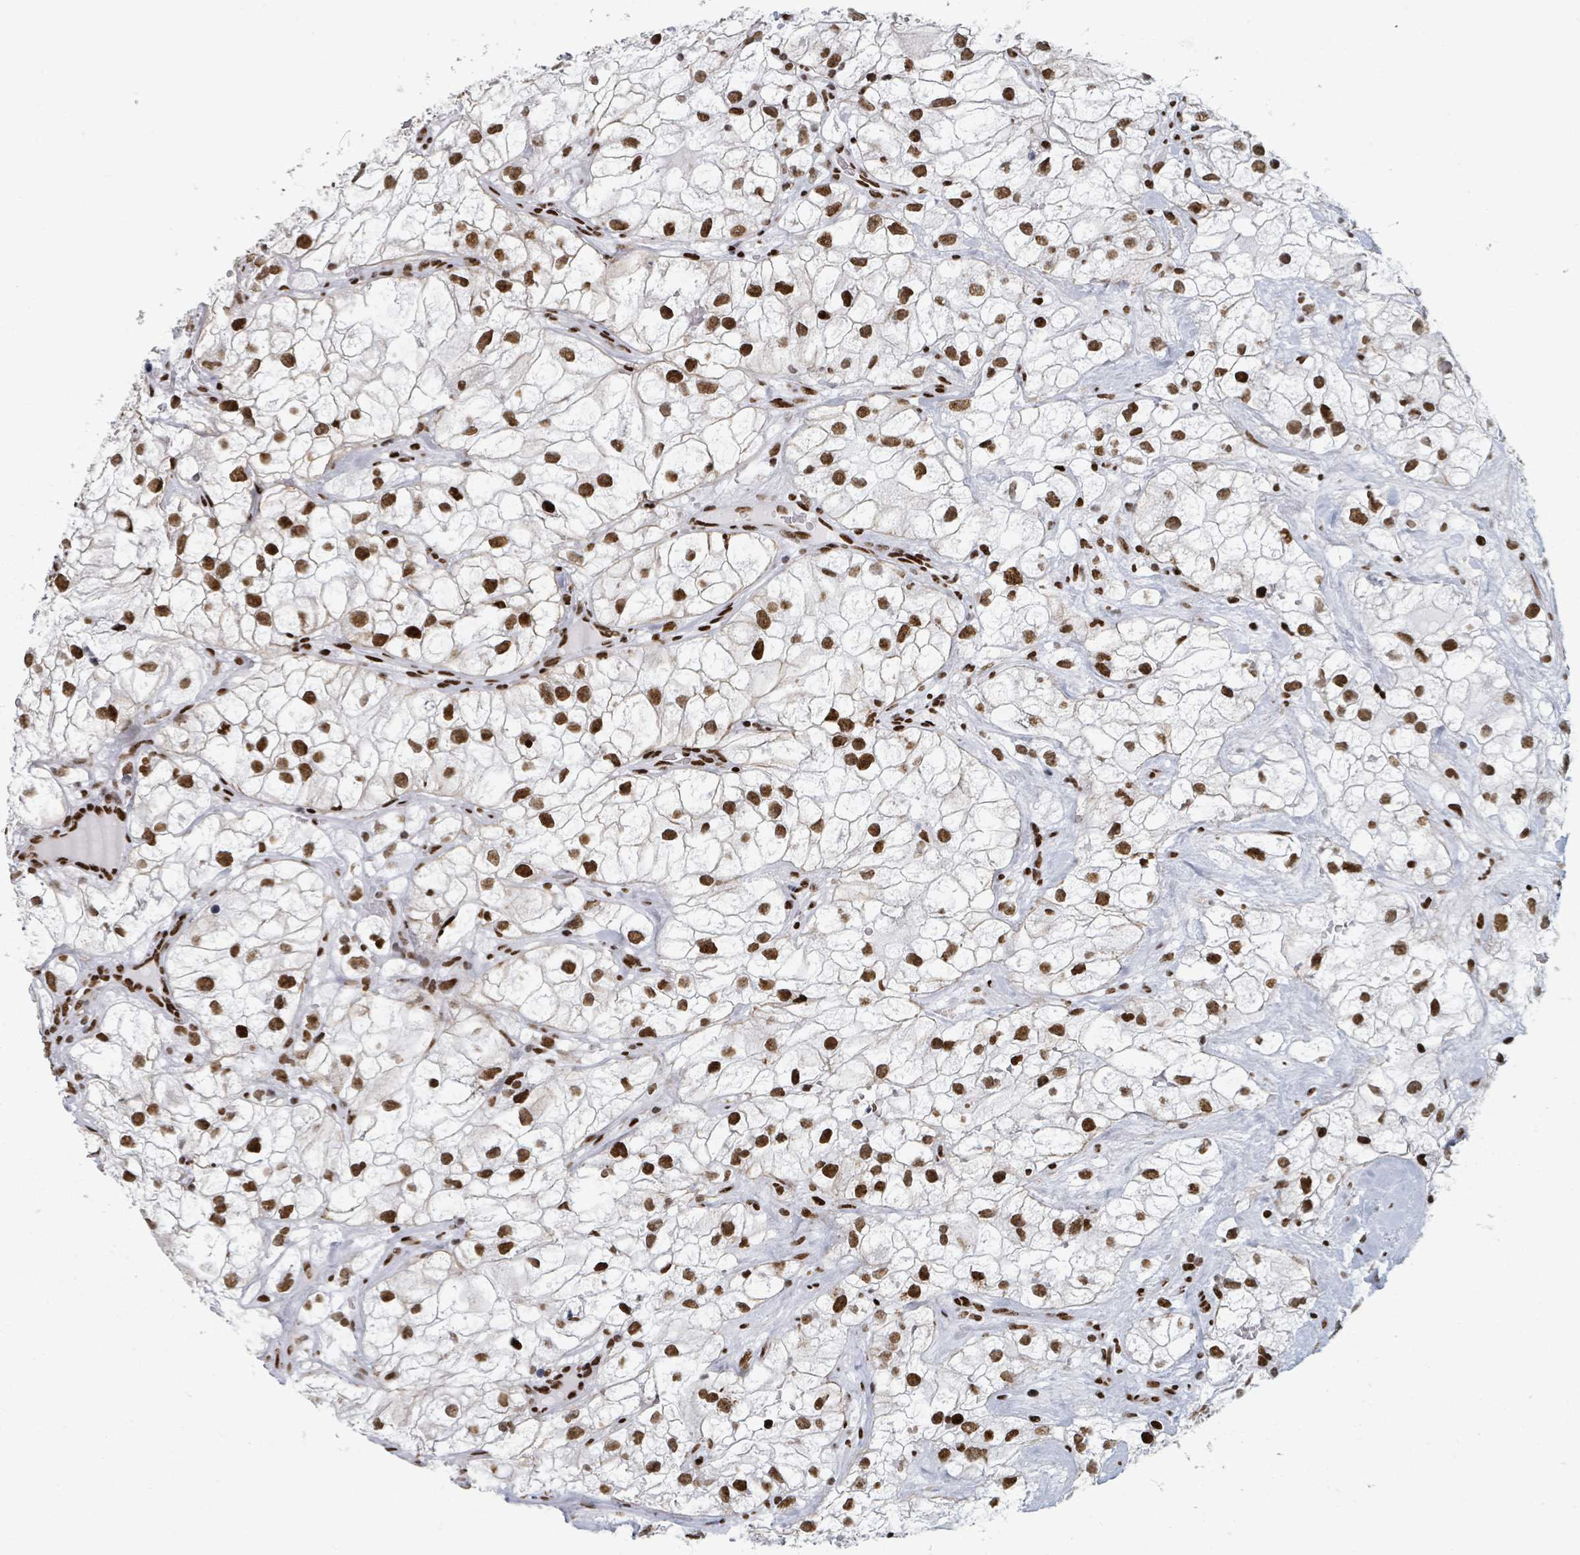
{"staining": {"intensity": "strong", "quantity": ">75%", "location": "nuclear"}, "tissue": "renal cancer", "cell_type": "Tumor cells", "image_type": "cancer", "snomed": [{"axis": "morphology", "description": "Adenocarcinoma, NOS"}, {"axis": "topography", "description": "Kidney"}], "caption": "Tumor cells demonstrate strong nuclear staining in approximately >75% of cells in adenocarcinoma (renal).", "gene": "DHX16", "patient": {"sex": "male", "age": 59}}